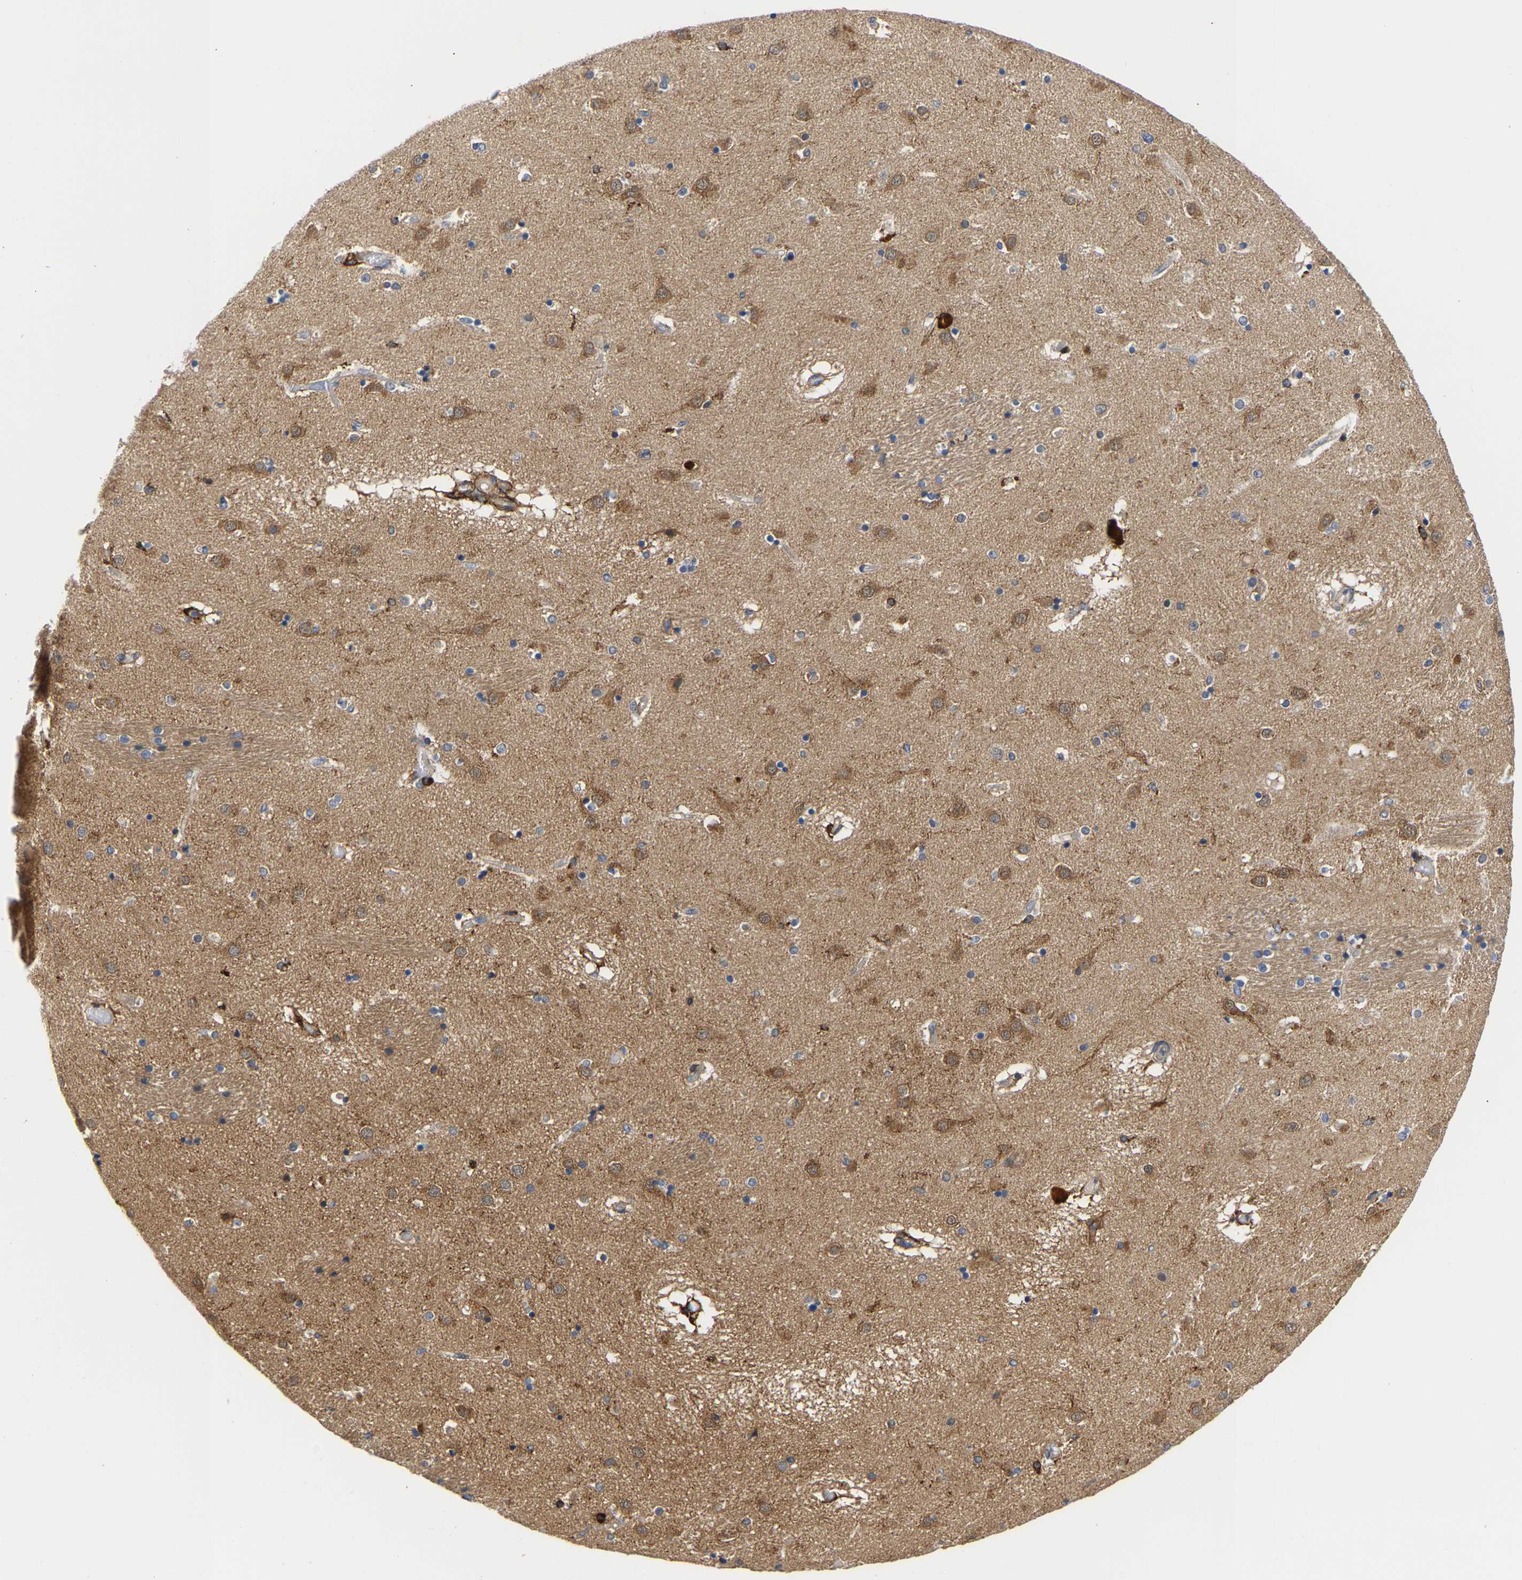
{"staining": {"intensity": "moderate", "quantity": "<25%", "location": "cytoplasmic/membranous"}, "tissue": "caudate", "cell_type": "Glial cells", "image_type": "normal", "snomed": [{"axis": "morphology", "description": "Normal tissue, NOS"}, {"axis": "topography", "description": "Lateral ventricle wall"}], "caption": "This micrograph demonstrates unremarkable caudate stained with immunohistochemistry (IHC) to label a protein in brown. The cytoplasmic/membranous of glial cells show moderate positivity for the protein. Nuclei are counter-stained blue.", "gene": "CCDC6", "patient": {"sex": "male", "age": 70}}